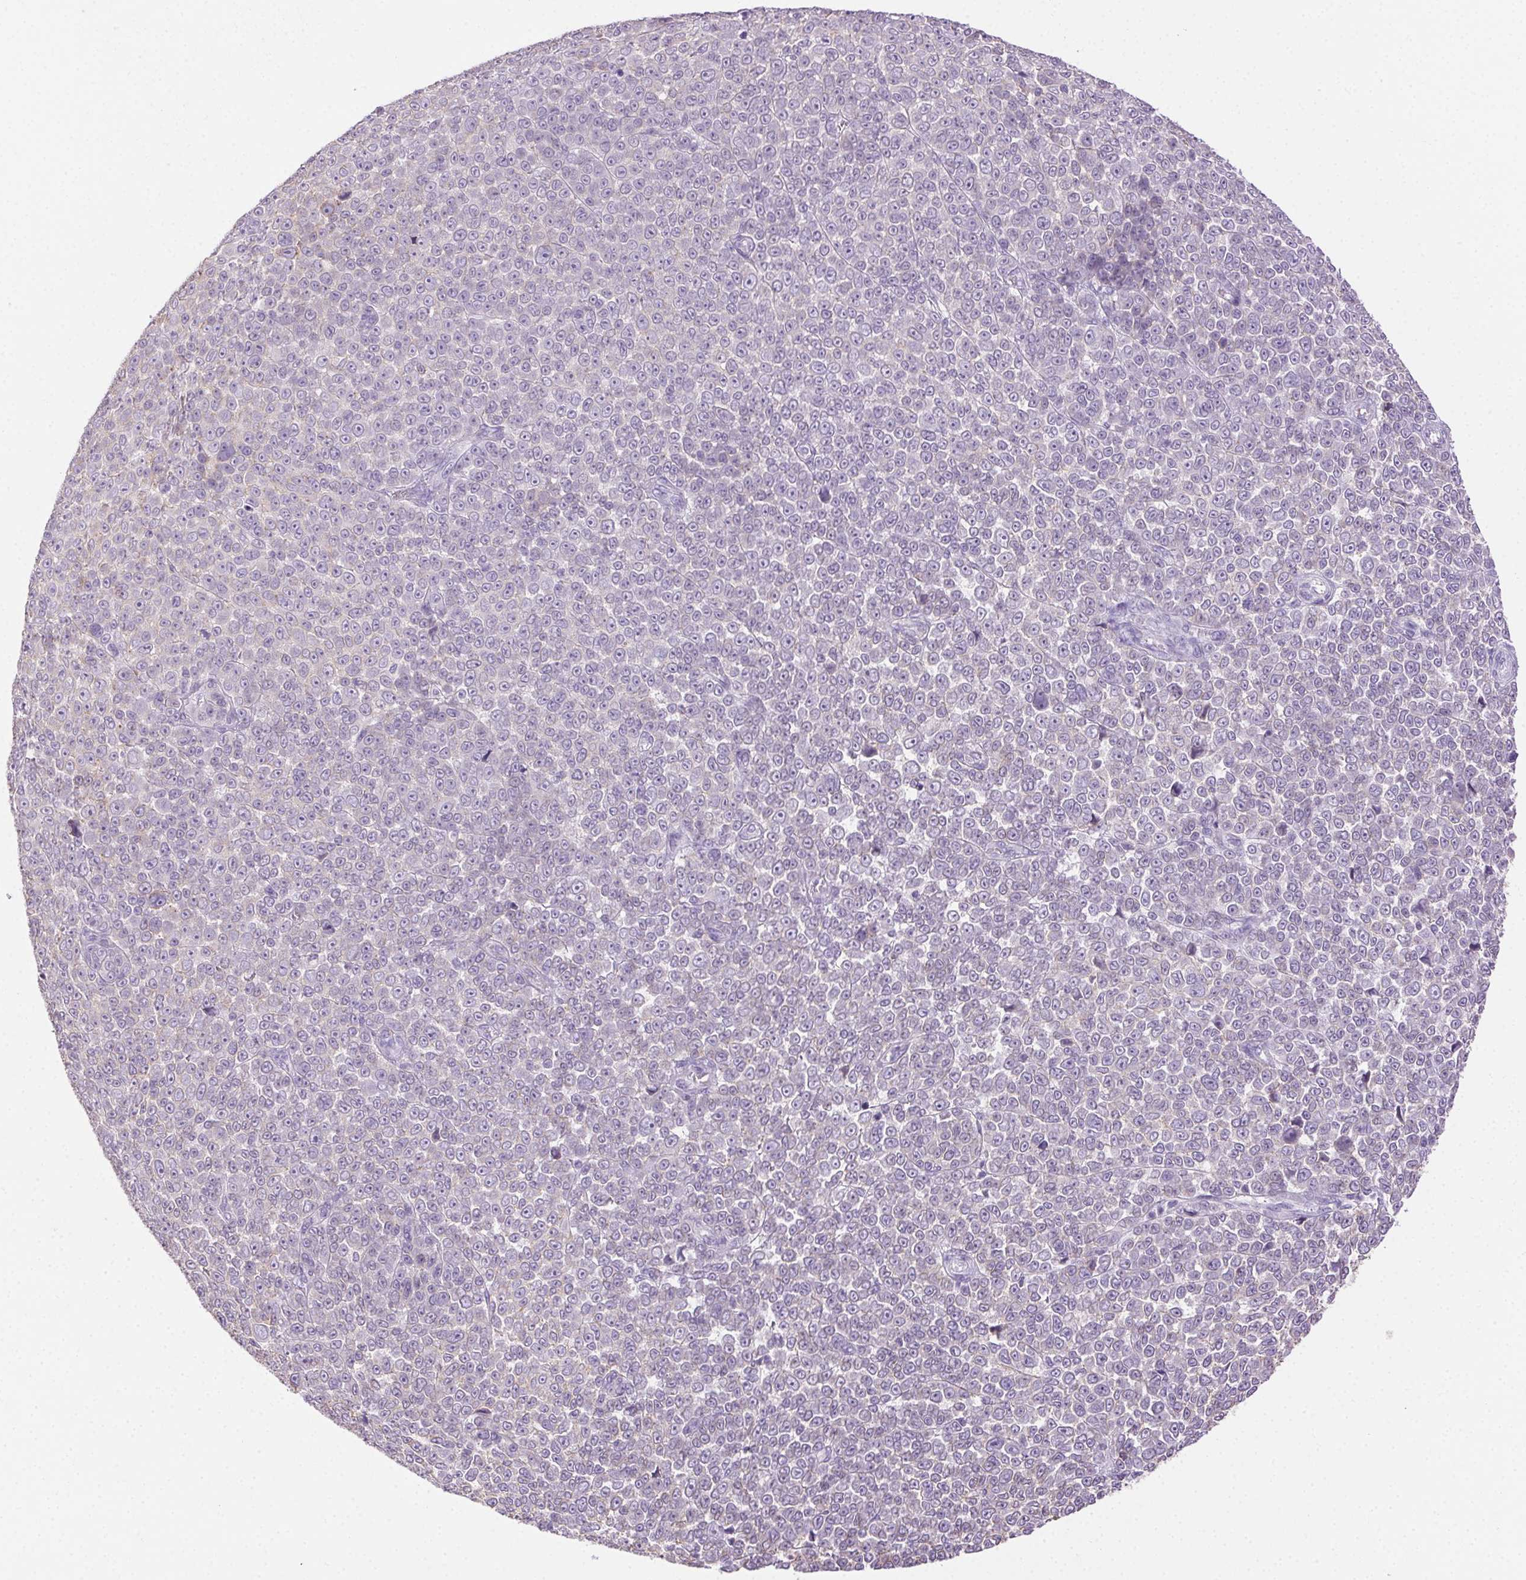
{"staining": {"intensity": "negative", "quantity": "none", "location": "none"}, "tissue": "melanoma", "cell_type": "Tumor cells", "image_type": "cancer", "snomed": [{"axis": "morphology", "description": "Malignant melanoma, NOS"}, {"axis": "topography", "description": "Skin"}], "caption": "A micrograph of human malignant melanoma is negative for staining in tumor cells.", "gene": "CLDN10", "patient": {"sex": "female", "age": 95}}